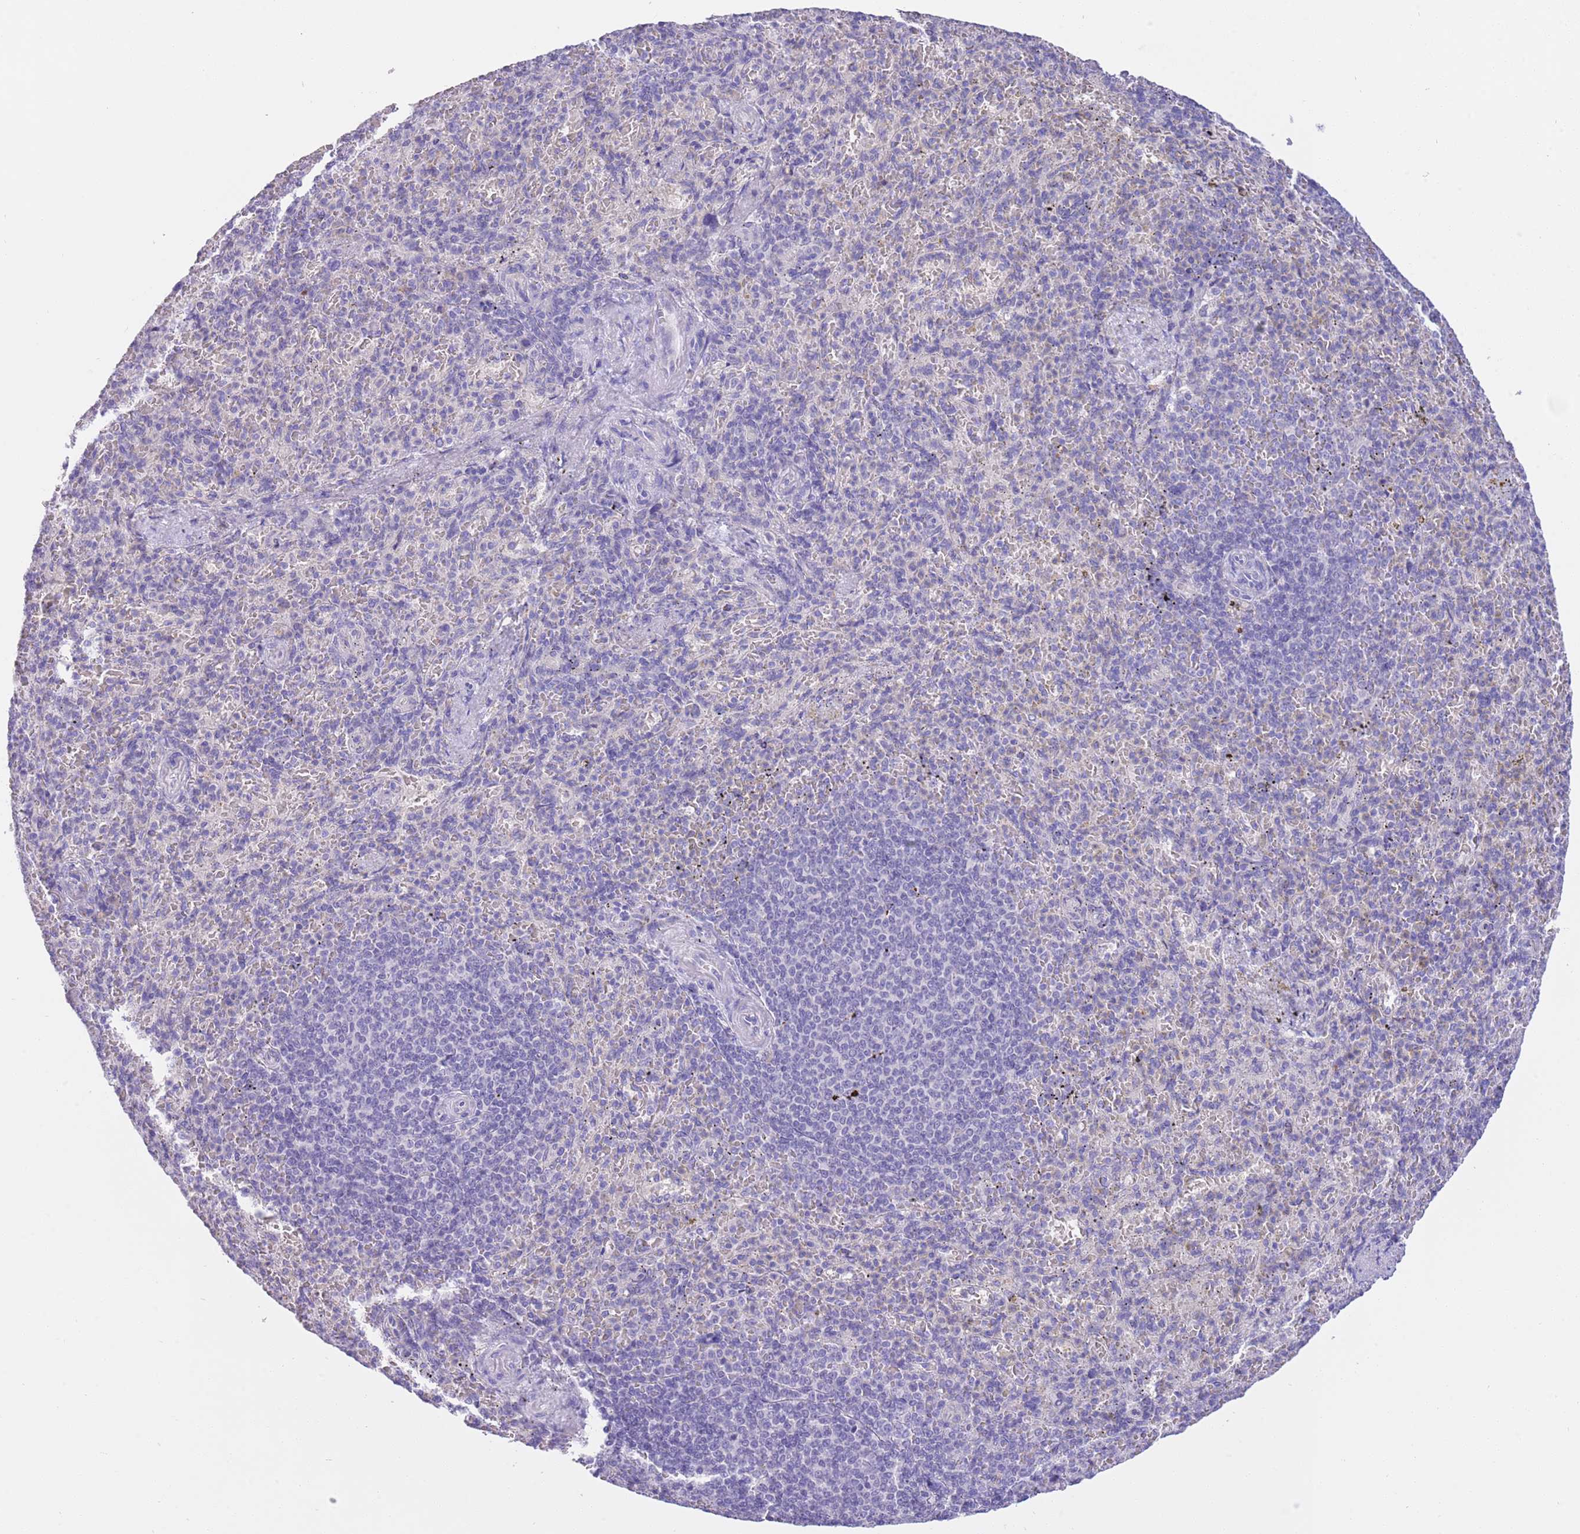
{"staining": {"intensity": "negative", "quantity": "none", "location": "none"}, "tissue": "spleen", "cell_type": "Cells in red pulp", "image_type": "normal", "snomed": [{"axis": "morphology", "description": "Normal tissue, NOS"}, {"axis": "topography", "description": "Spleen"}], "caption": "The IHC image has no significant staining in cells in red pulp of spleen.", "gene": "SFTPA1", "patient": {"sex": "female", "age": 74}}